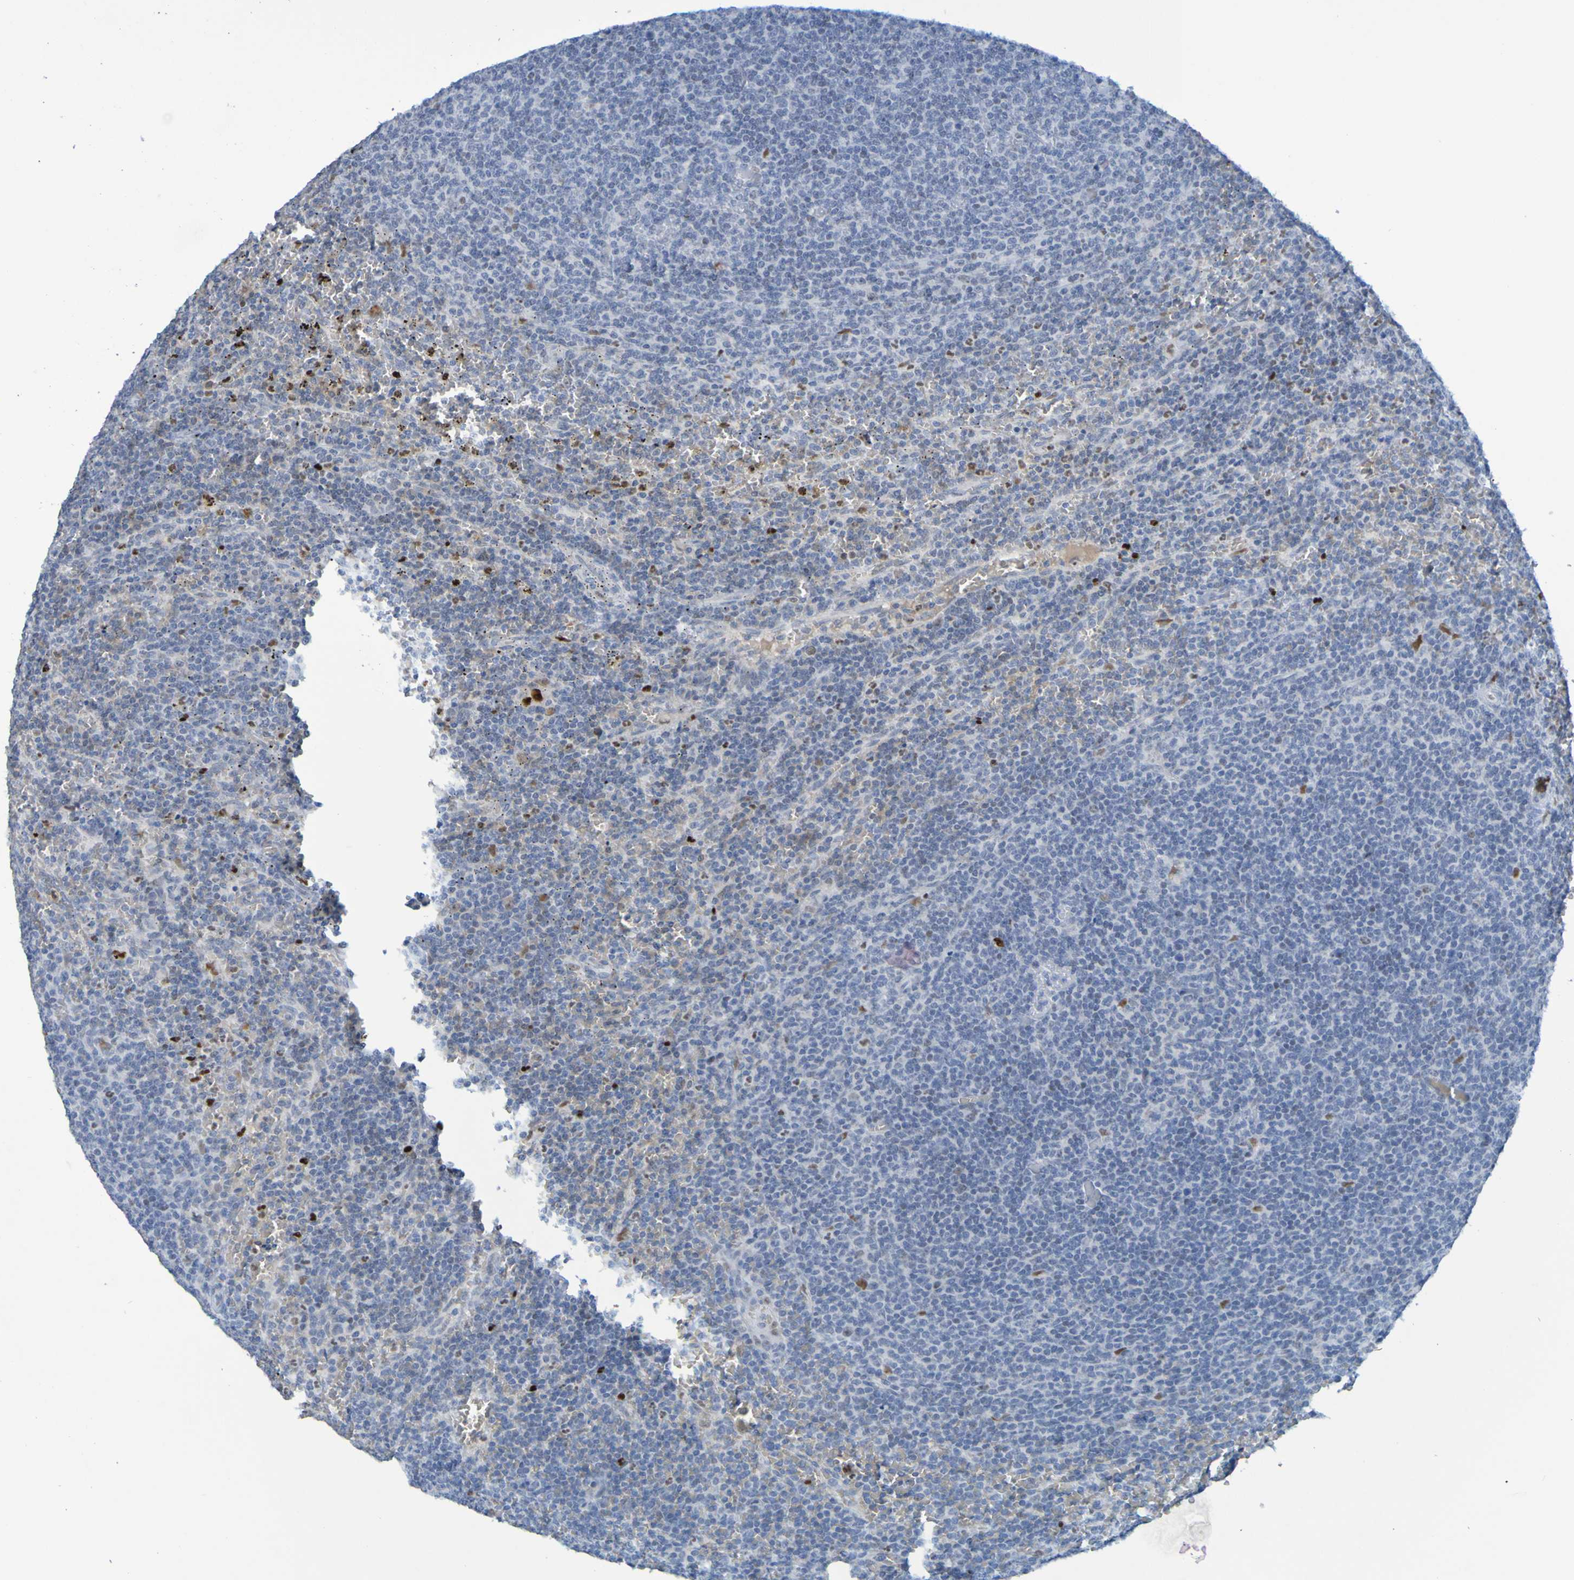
{"staining": {"intensity": "negative", "quantity": "none", "location": "none"}, "tissue": "lymphoma", "cell_type": "Tumor cells", "image_type": "cancer", "snomed": [{"axis": "morphology", "description": "Malignant lymphoma, non-Hodgkin's type, Low grade"}, {"axis": "topography", "description": "Spleen"}], "caption": "Lymphoma was stained to show a protein in brown. There is no significant positivity in tumor cells.", "gene": "USP36", "patient": {"sex": "female", "age": 50}}